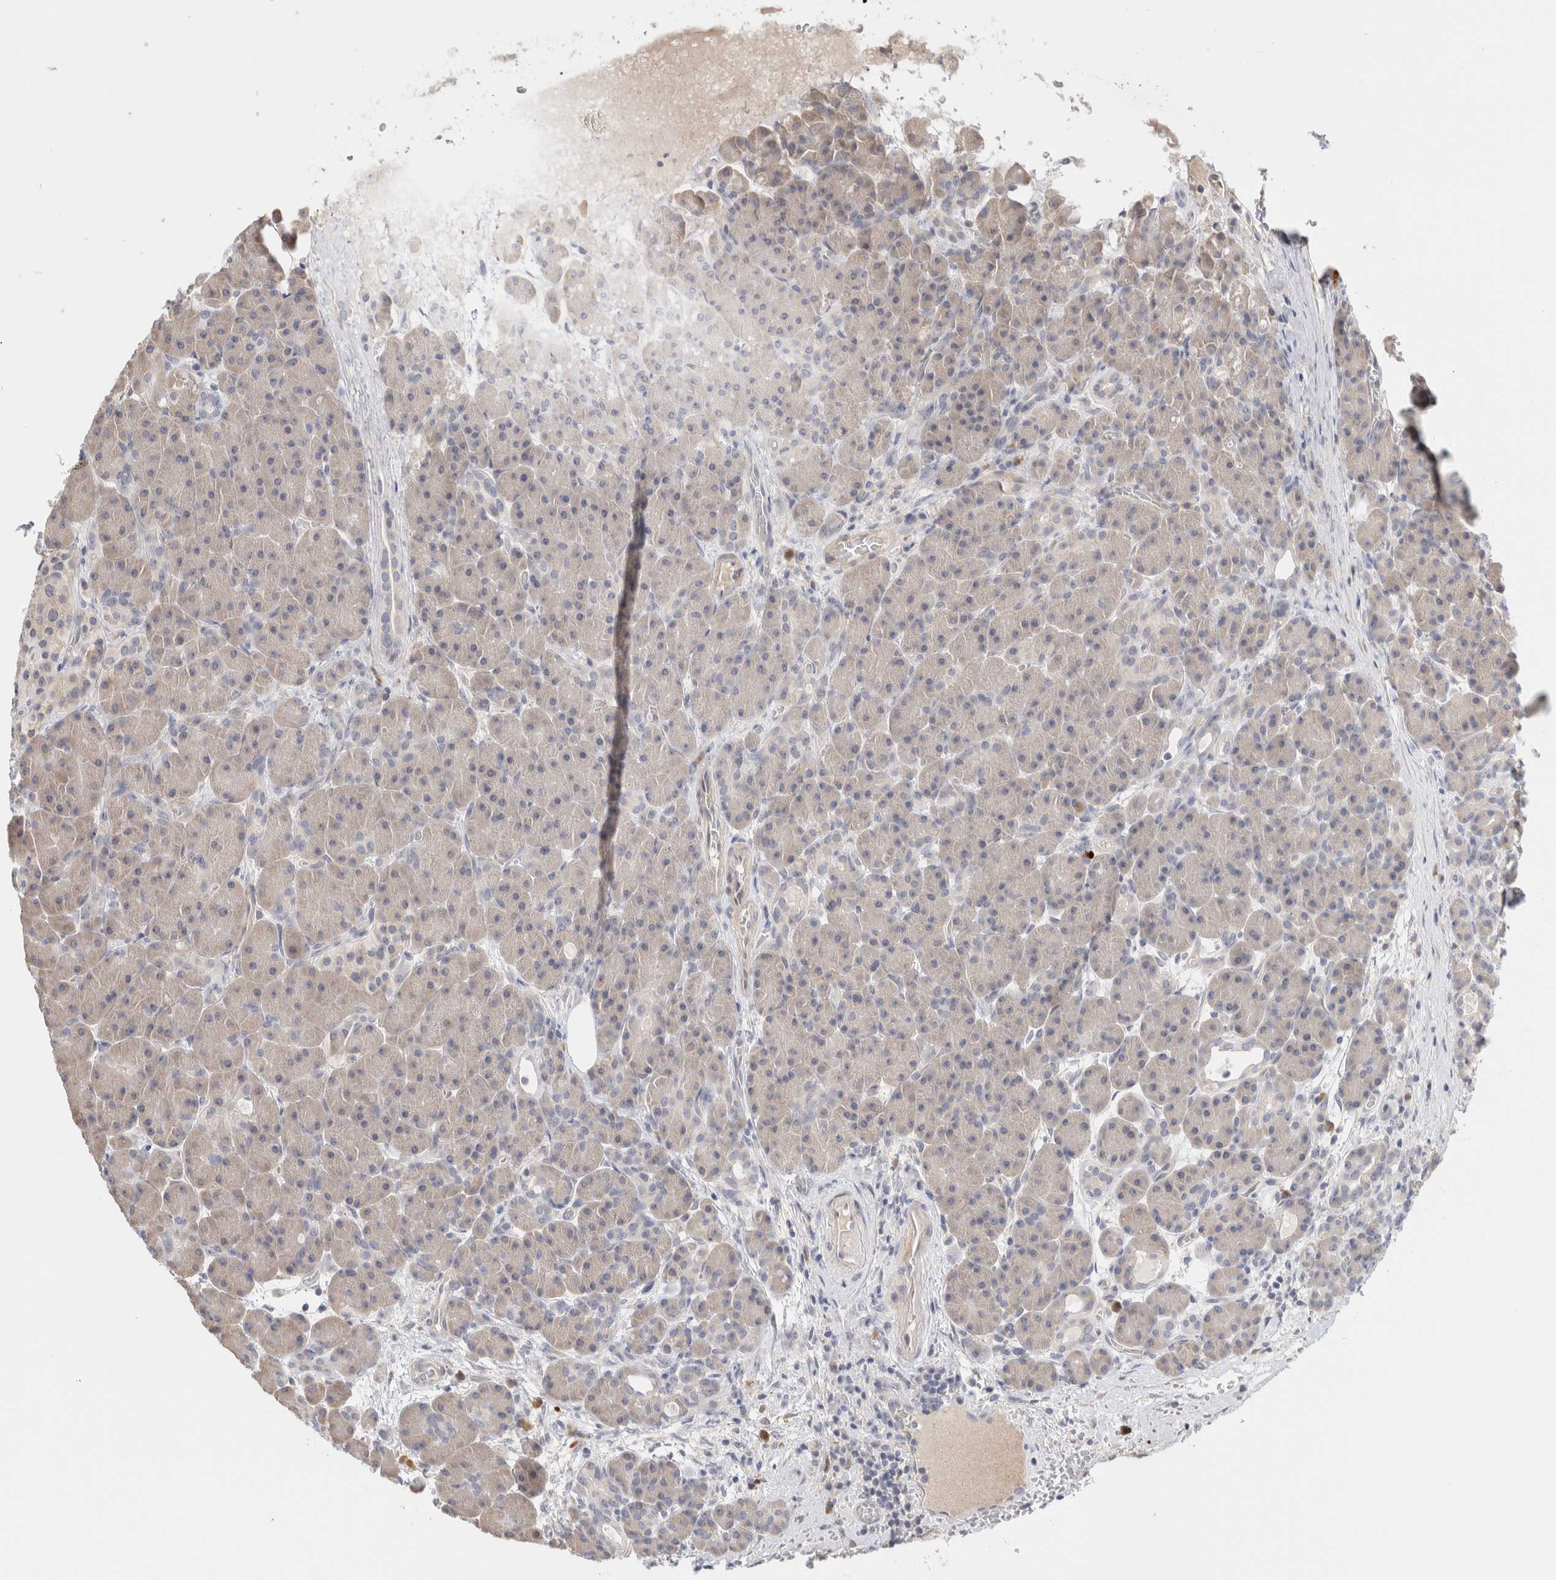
{"staining": {"intensity": "negative", "quantity": "none", "location": "none"}, "tissue": "pancreas", "cell_type": "Exocrine glandular cells", "image_type": "normal", "snomed": [{"axis": "morphology", "description": "Normal tissue, NOS"}, {"axis": "topography", "description": "Pancreas"}], "caption": "The immunohistochemistry histopathology image has no significant positivity in exocrine glandular cells of pancreas.", "gene": "SPRTN", "patient": {"sex": "male", "age": 63}}